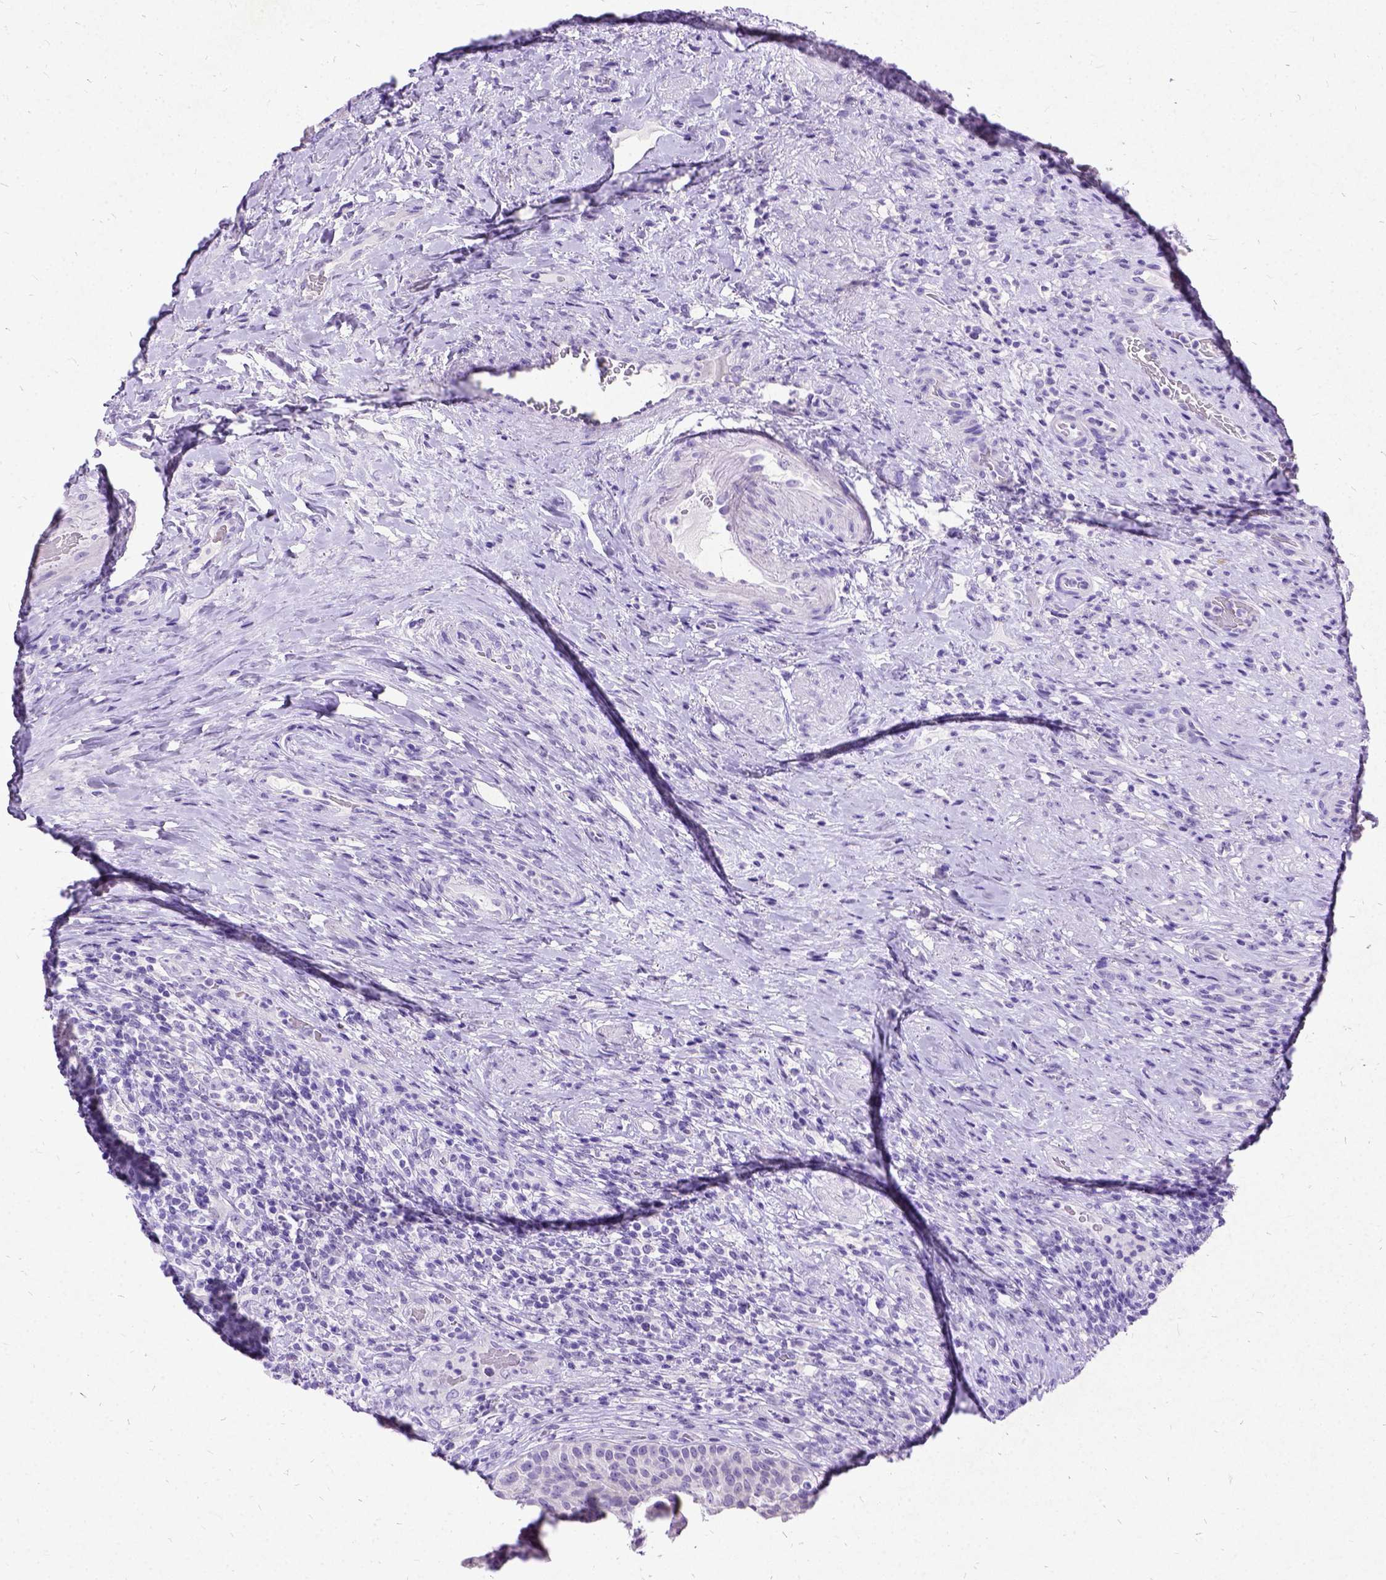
{"staining": {"intensity": "negative", "quantity": "none", "location": "none"}, "tissue": "urinary bladder", "cell_type": "Urothelial cells", "image_type": "normal", "snomed": [{"axis": "morphology", "description": "Normal tissue, NOS"}, {"axis": "topography", "description": "Urinary bladder"}, {"axis": "topography", "description": "Peripheral nerve tissue"}], "caption": "The photomicrograph displays no significant expression in urothelial cells of urinary bladder.", "gene": "NEUROD4", "patient": {"sex": "male", "age": 66}}